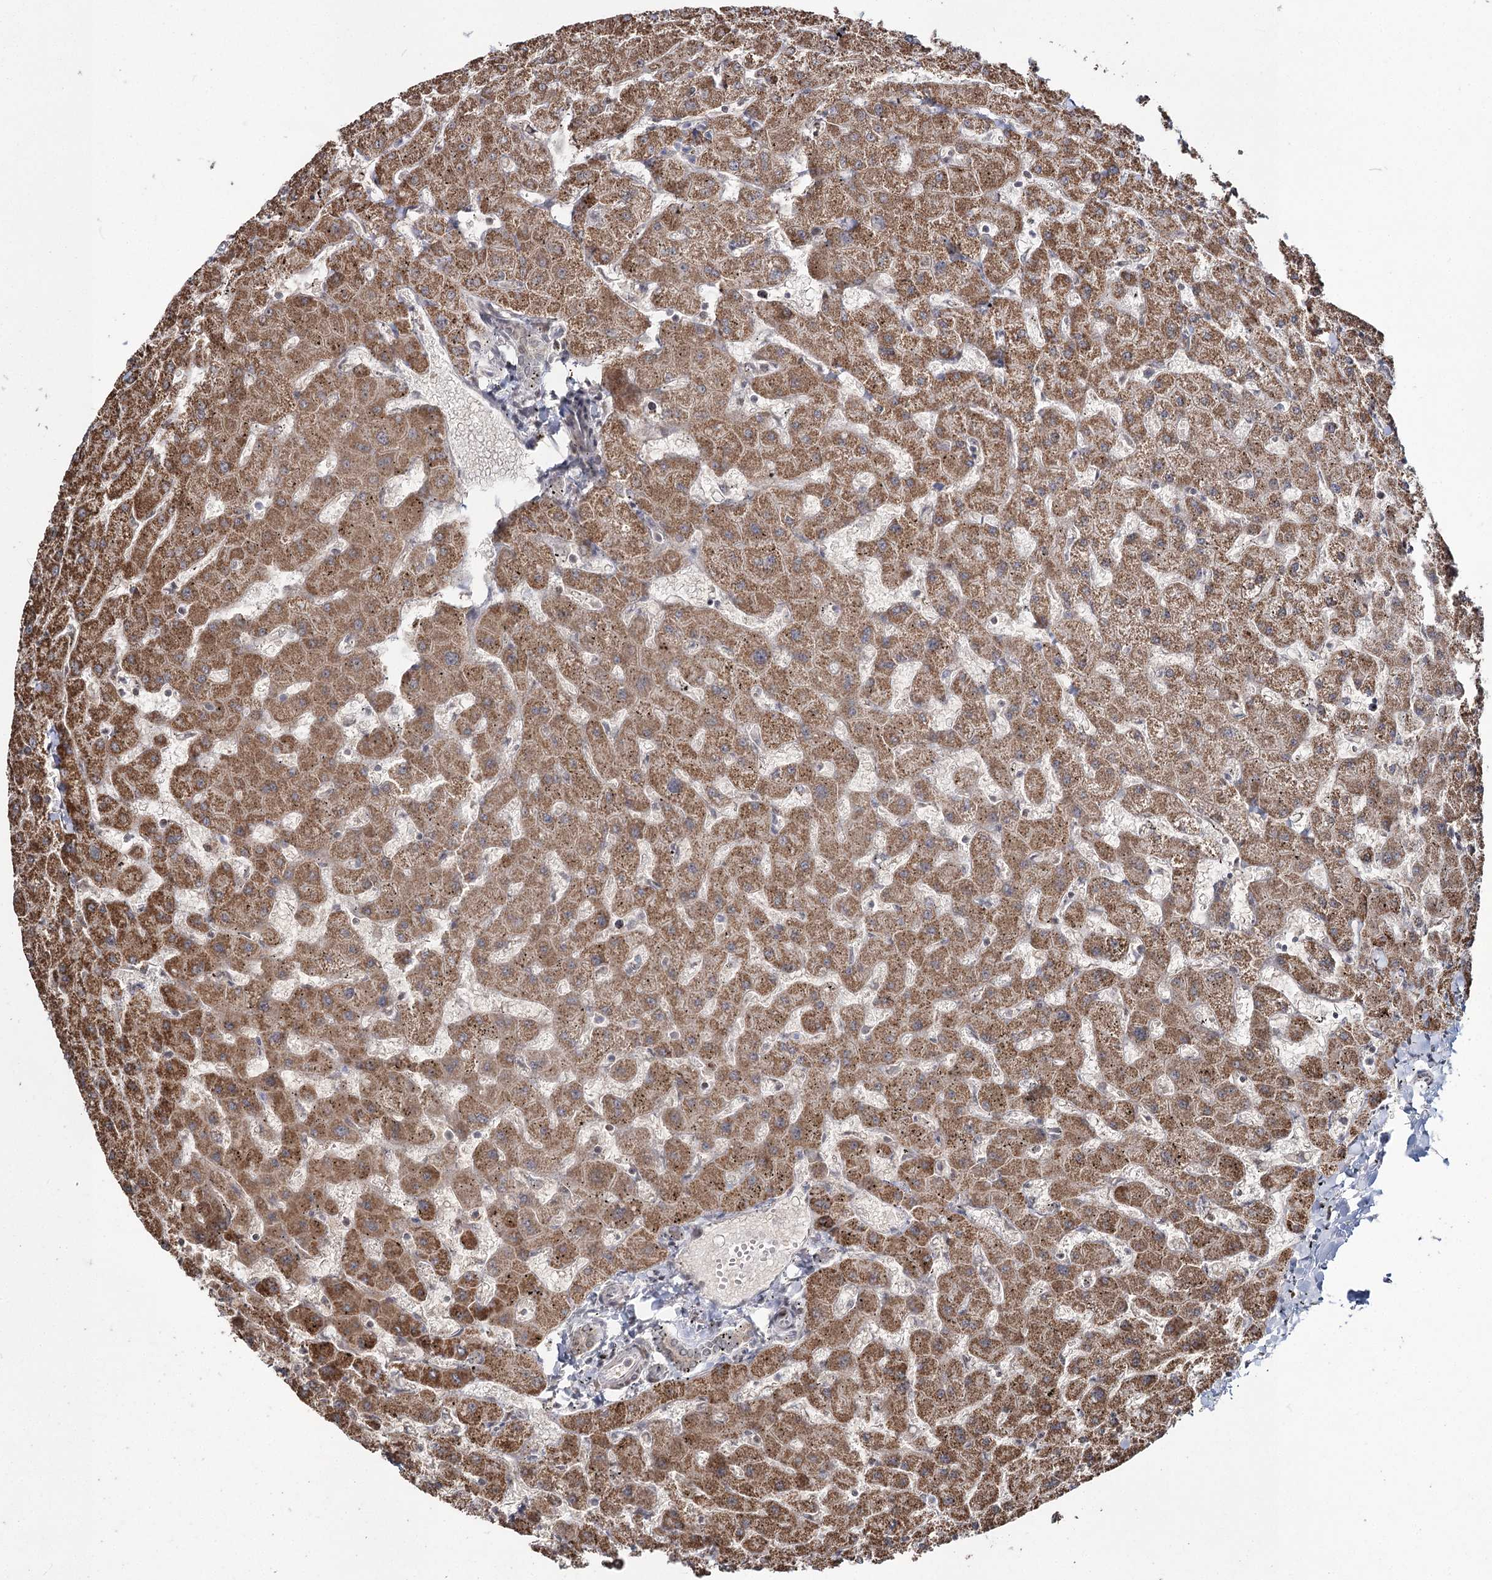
{"staining": {"intensity": "weak", "quantity": "25%-75%", "location": "cytoplasmic/membranous"}, "tissue": "liver", "cell_type": "Cholangiocytes", "image_type": "normal", "snomed": [{"axis": "morphology", "description": "Normal tissue, NOS"}, {"axis": "topography", "description": "Liver"}], "caption": "Immunohistochemical staining of normal human liver reveals 25%-75% levels of weak cytoplasmic/membranous protein positivity in approximately 25%-75% of cholangiocytes.", "gene": "PDHX", "patient": {"sex": "female", "age": 63}}